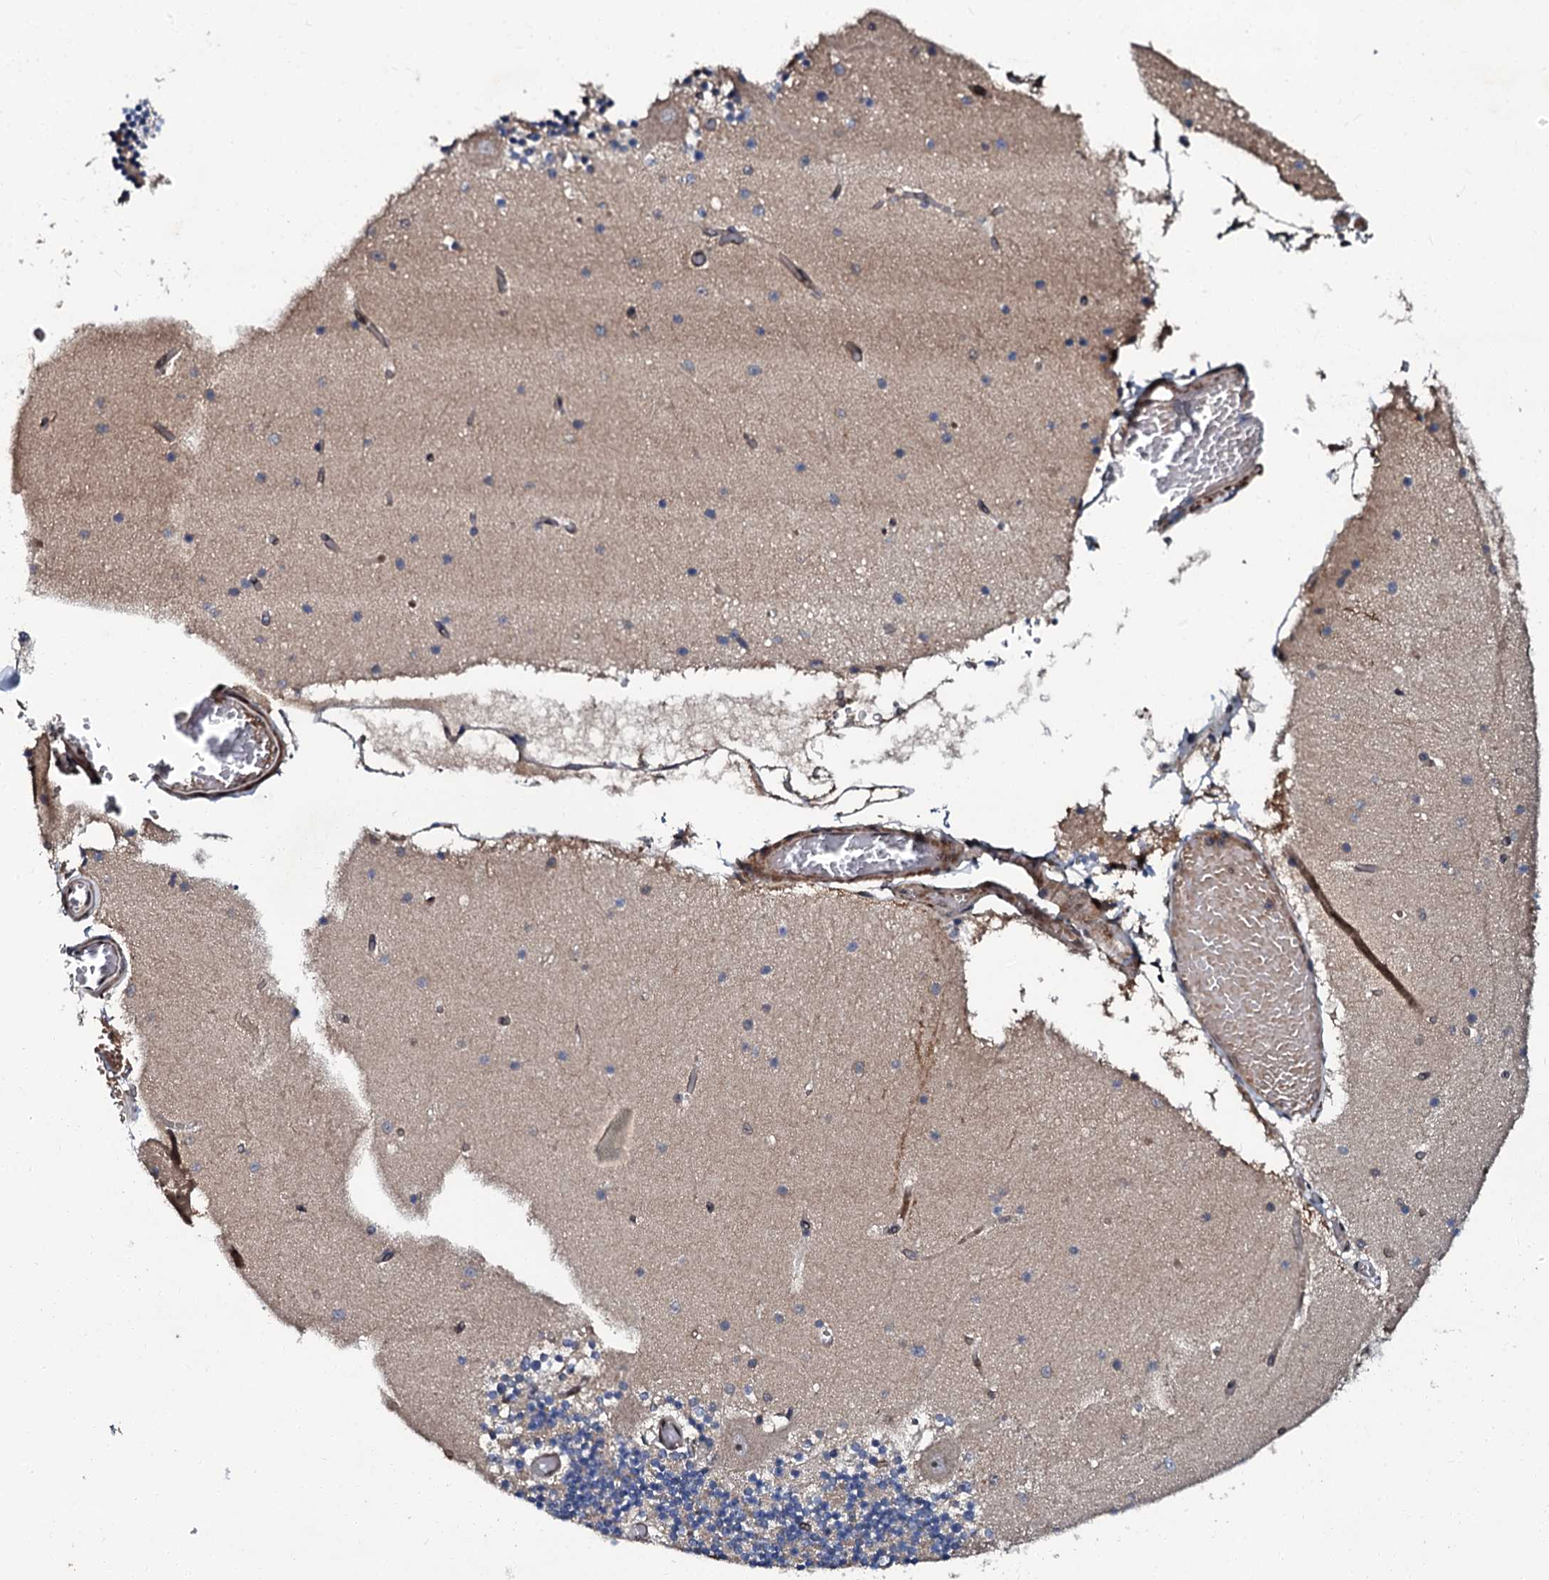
{"staining": {"intensity": "weak", "quantity": "<25%", "location": "cytoplasmic/membranous"}, "tissue": "cerebellum", "cell_type": "Cells in granular layer", "image_type": "normal", "snomed": [{"axis": "morphology", "description": "Normal tissue, NOS"}, {"axis": "topography", "description": "Cerebellum"}], "caption": "The histopathology image exhibits no staining of cells in granular layer in unremarkable cerebellum. (IHC, brightfield microscopy, high magnification).", "gene": "N4BP1", "patient": {"sex": "female", "age": 28}}